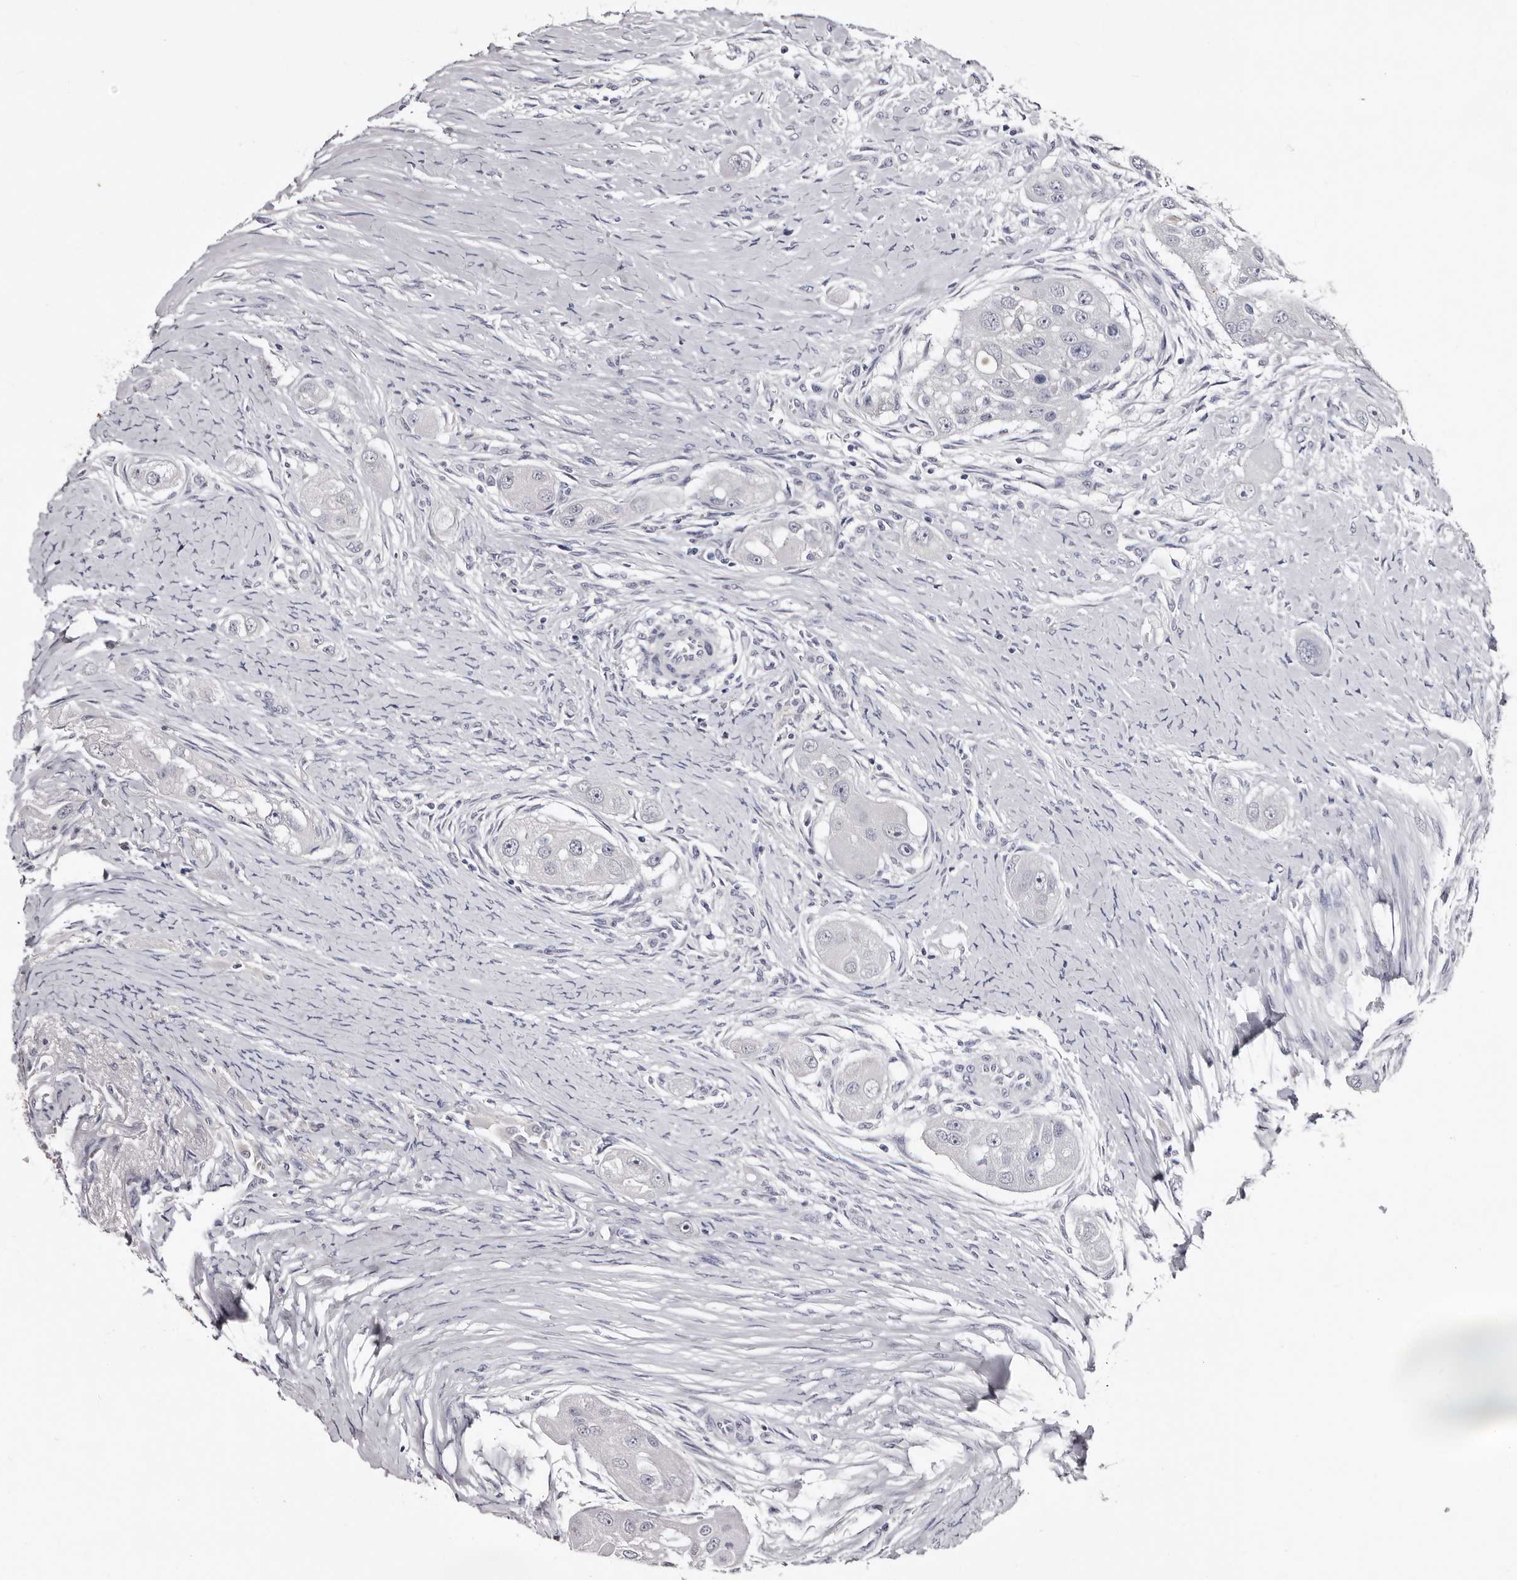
{"staining": {"intensity": "negative", "quantity": "none", "location": "none"}, "tissue": "head and neck cancer", "cell_type": "Tumor cells", "image_type": "cancer", "snomed": [{"axis": "morphology", "description": "Normal tissue, NOS"}, {"axis": "morphology", "description": "Squamous cell carcinoma, NOS"}, {"axis": "topography", "description": "Skeletal muscle"}, {"axis": "topography", "description": "Head-Neck"}], "caption": "Micrograph shows no significant protein positivity in tumor cells of head and neck cancer.", "gene": "LANCL2", "patient": {"sex": "male", "age": 51}}